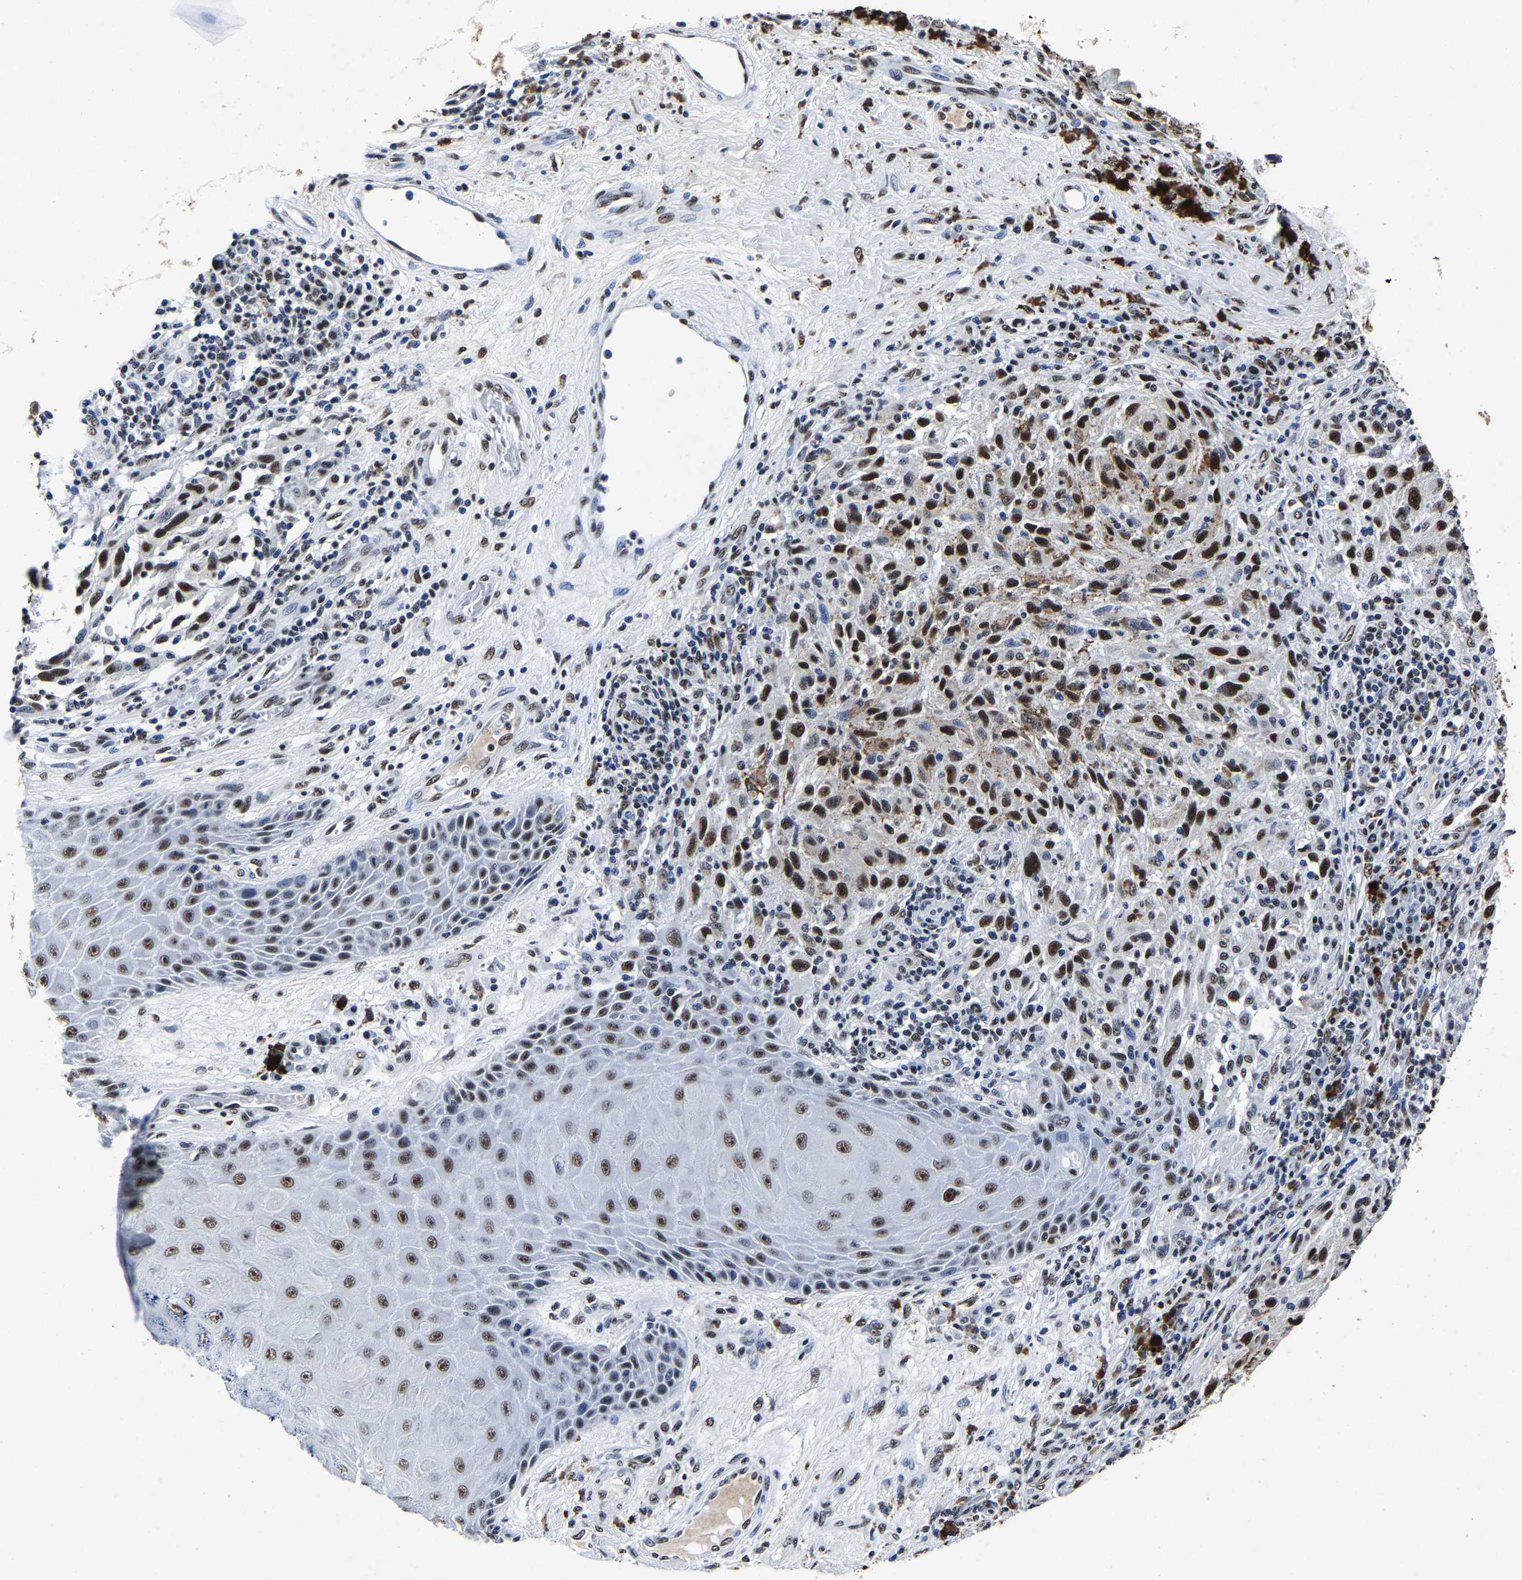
{"staining": {"intensity": "strong", "quantity": ">75%", "location": "nuclear"}, "tissue": "melanoma", "cell_type": "Tumor cells", "image_type": "cancer", "snomed": [{"axis": "morphology", "description": "Malignant melanoma, NOS"}, {"axis": "topography", "description": "Skin"}], "caption": "Strong nuclear positivity for a protein is seen in about >75% of tumor cells of melanoma using immunohistochemistry.", "gene": "RBM45", "patient": {"sex": "female", "age": 73}}